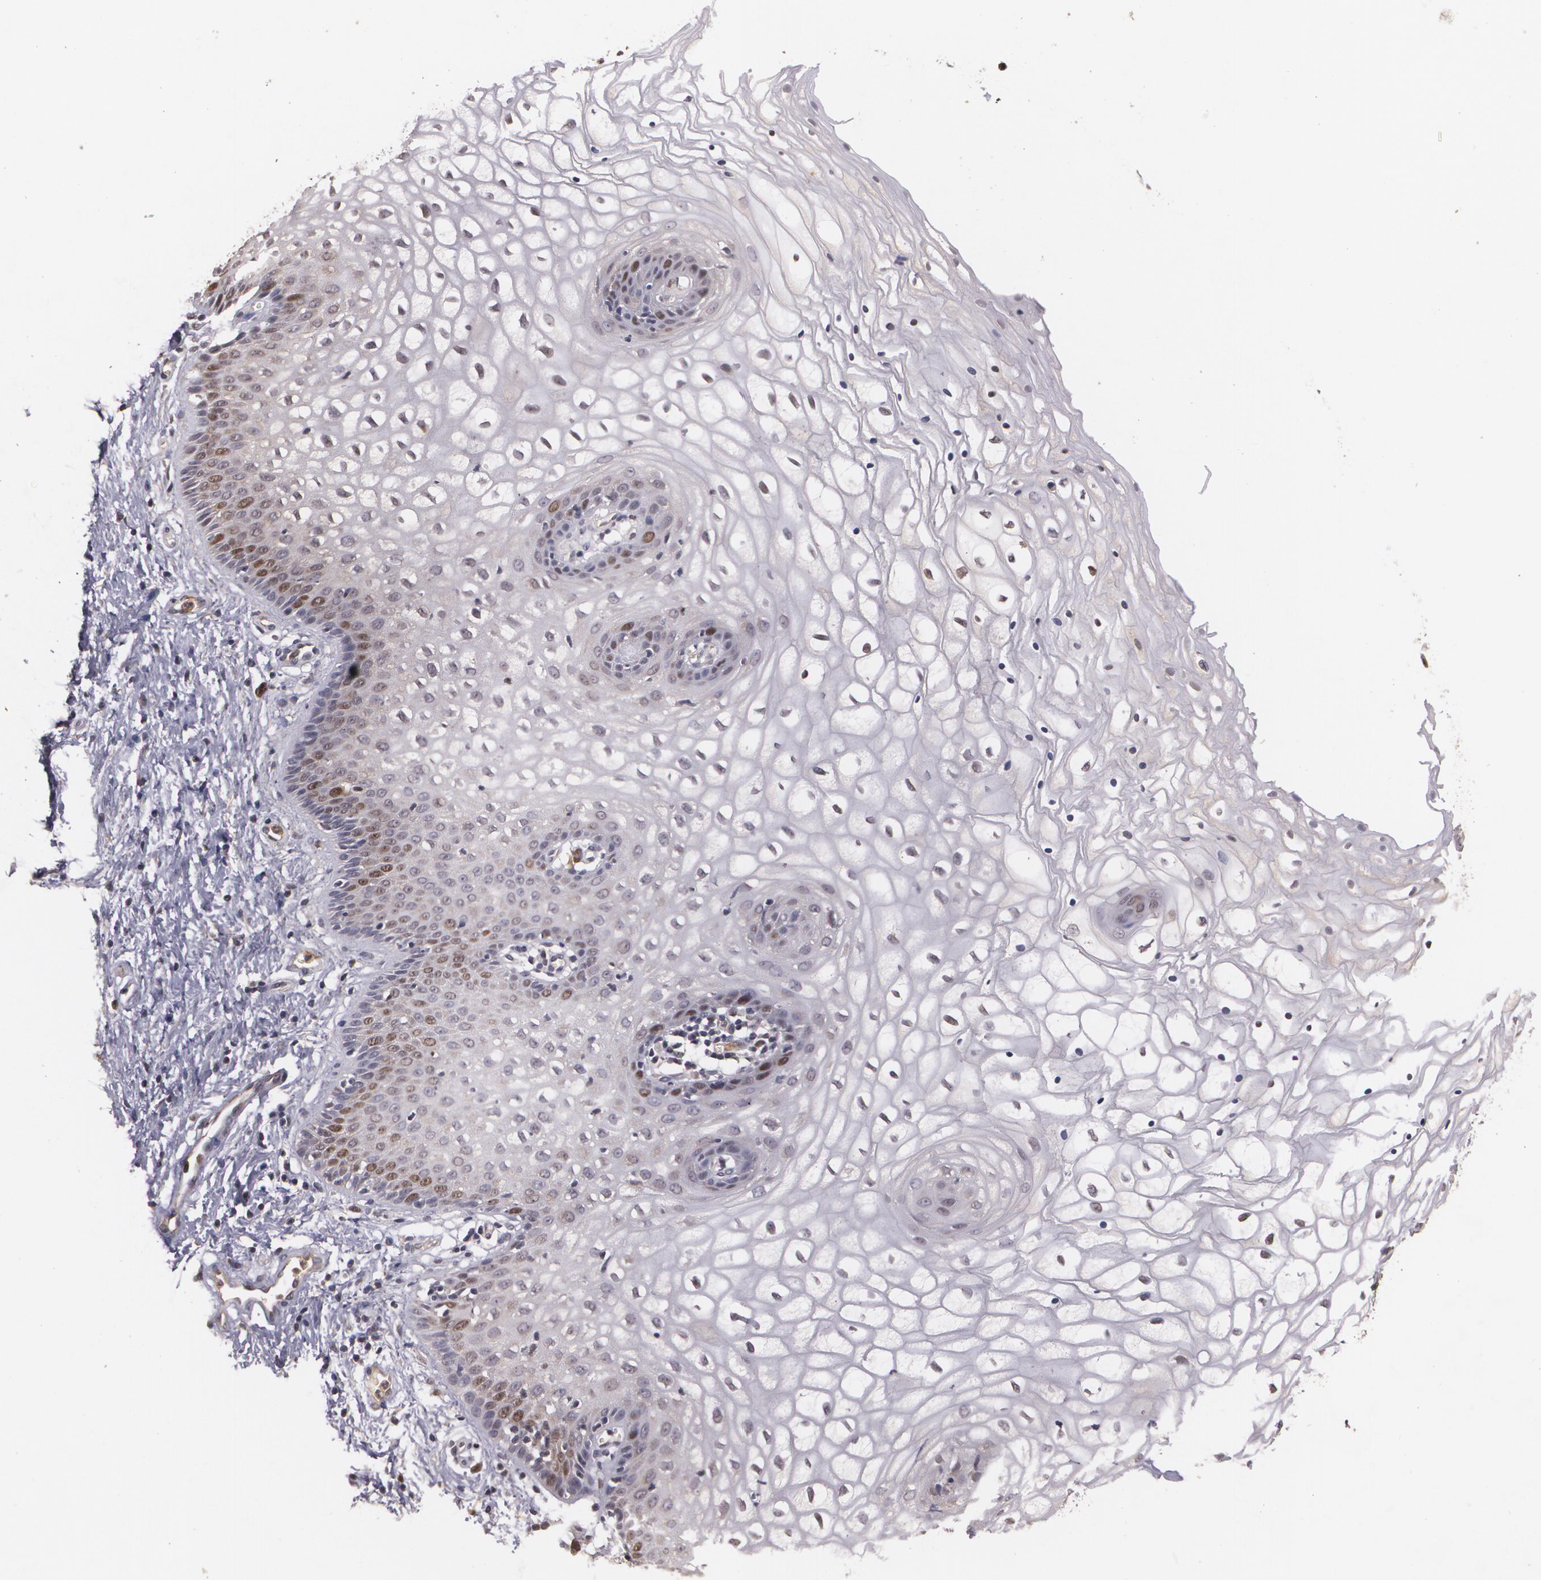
{"staining": {"intensity": "moderate", "quantity": "<25%", "location": "nuclear"}, "tissue": "vagina", "cell_type": "Squamous epithelial cells", "image_type": "normal", "snomed": [{"axis": "morphology", "description": "Normal tissue, NOS"}, {"axis": "topography", "description": "Vagina"}], "caption": "Protein staining reveals moderate nuclear positivity in about <25% of squamous epithelial cells in normal vagina.", "gene": "BRCA1", "patient": {"sex": "female", "age": 34}}